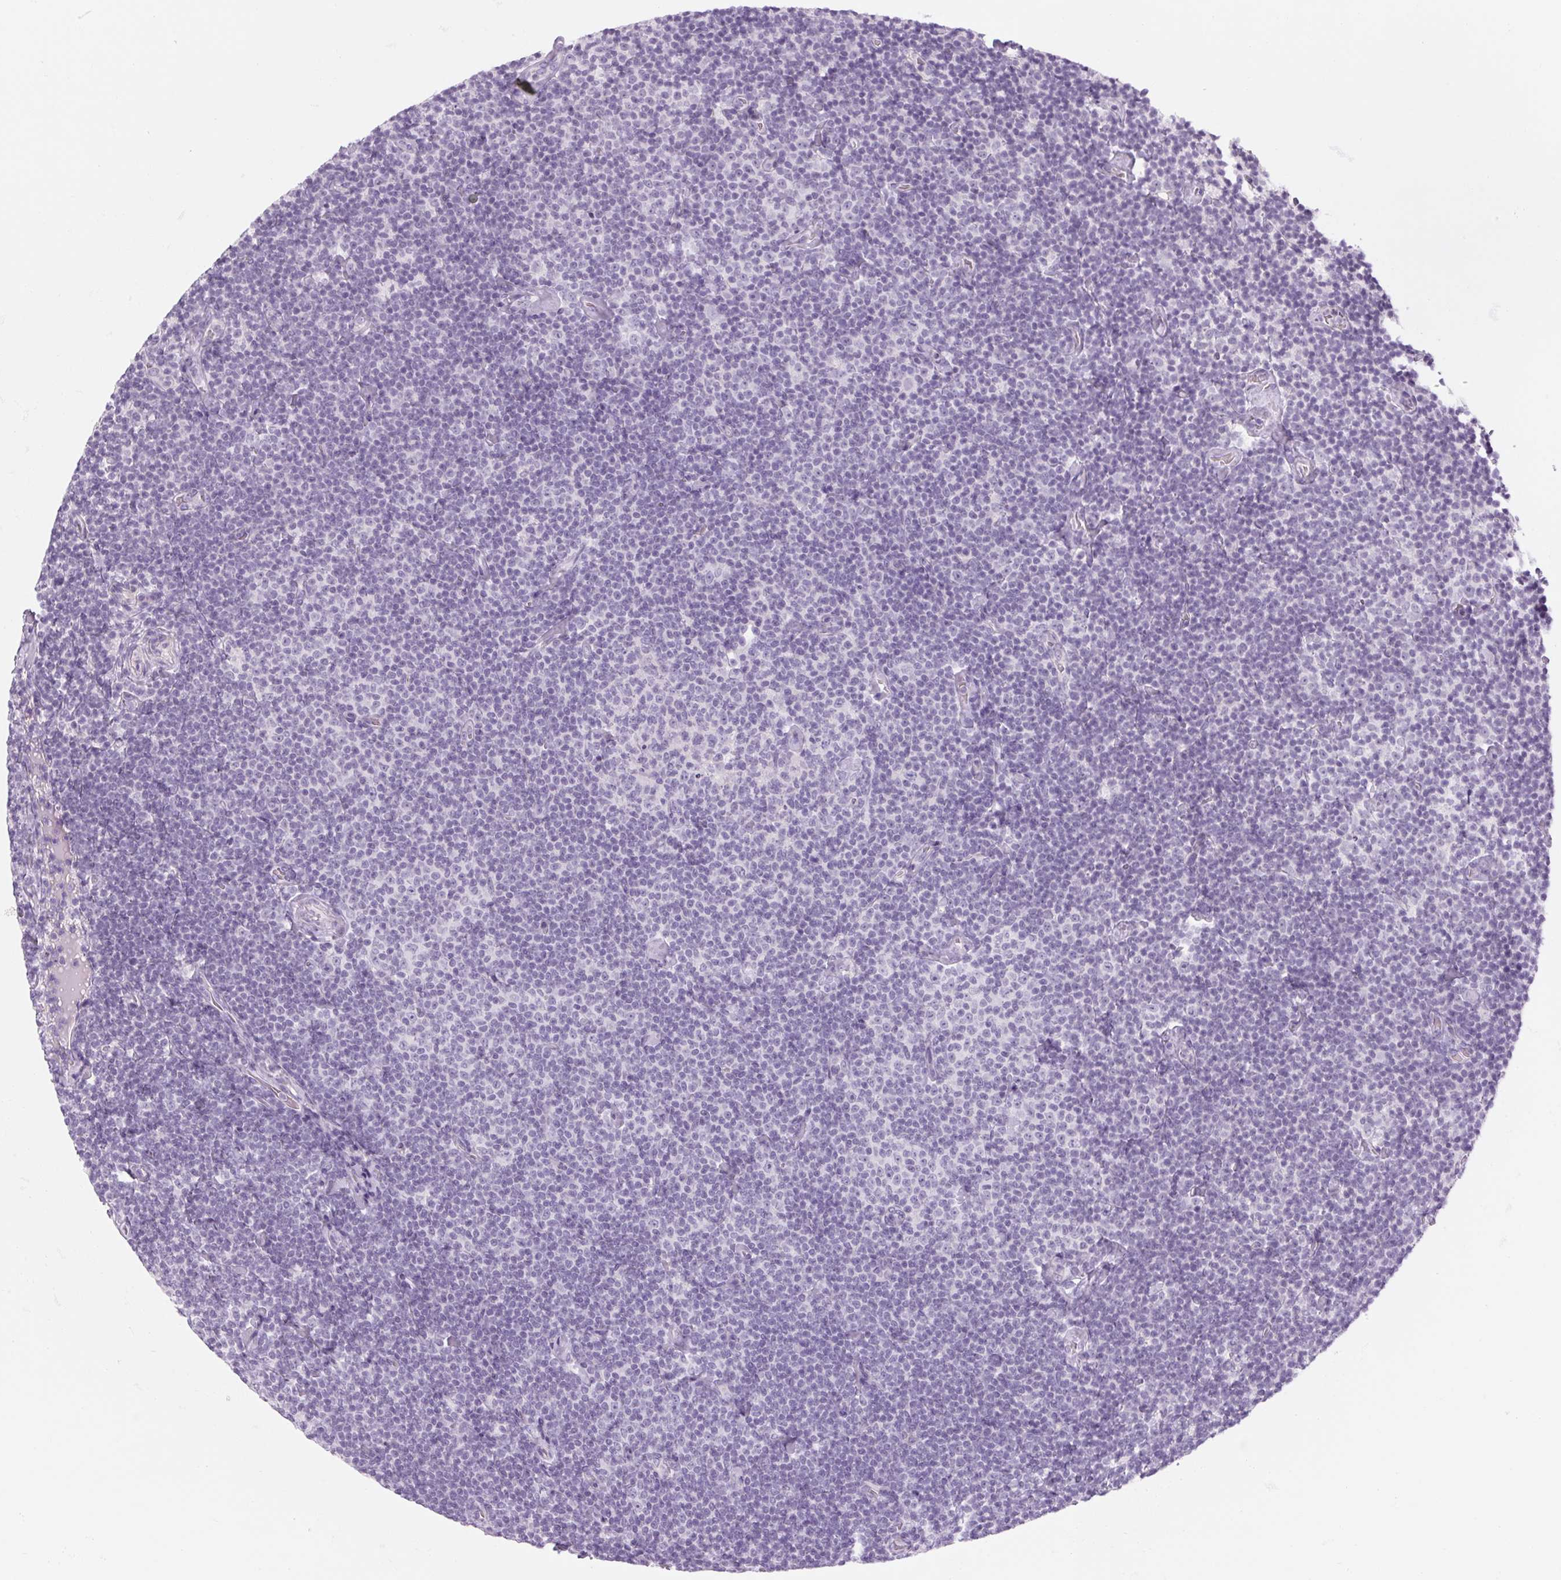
{"staining": {"intensity": "negative", "quantity": "none", "location": "none"}, "tissue": "lymphoma", "cell_type": "Tumor cells", "image_type": "cancer", "snomed": [{"axis": "morphology", "description": "Malignant lymphoma, non-Hodgkin's type, Low grade"}, {"axis": "topography", "description": "Lymph node"}], "caption": "Malignant lymphoma, non-Hodgkin's type (low-grade) was stained to show a protein in brown. There is no significant expression in tumor cells.", "gene": "RPTN", "patient": {"sex": "male", "age": 81}}